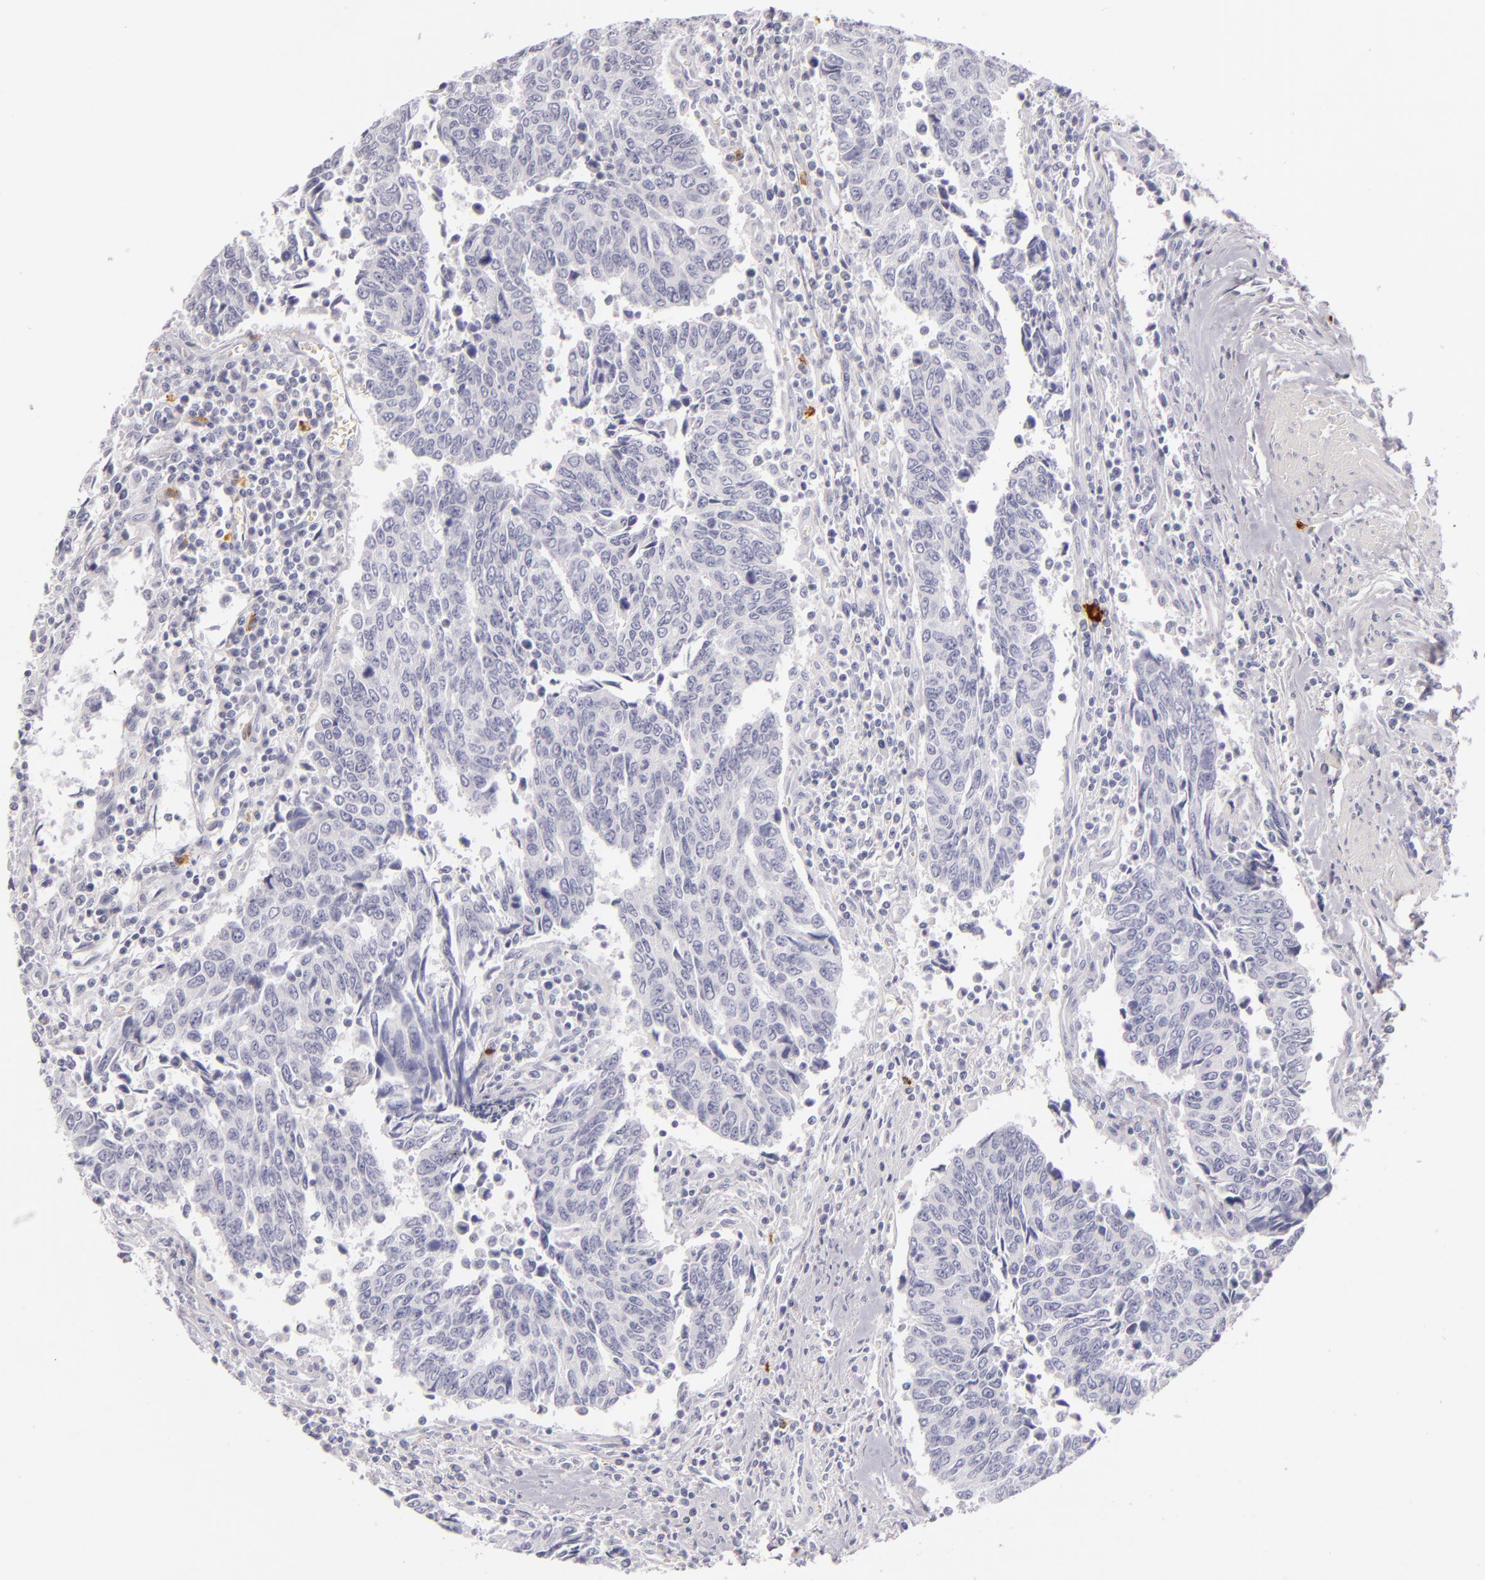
{"staining": {"intensity": "negative", "quantity": "none", "location": "none"}, "tissue": "urothelial cancer", "cell_type": "Tumor cells", "image_type": "cancer", "snomed": [{"axis": "morphology", "description": "Urothelial carcinoma, High grade"}, {"axis": "topography", "description": "Urinary bladder"}], "caption": "Immunohistochemical staining of human high-grade urothelial carcinoma shows no significant positivity in tumor cells.", "gene": "TPSD1", "patient": {"sex": "male", "age": 86}}